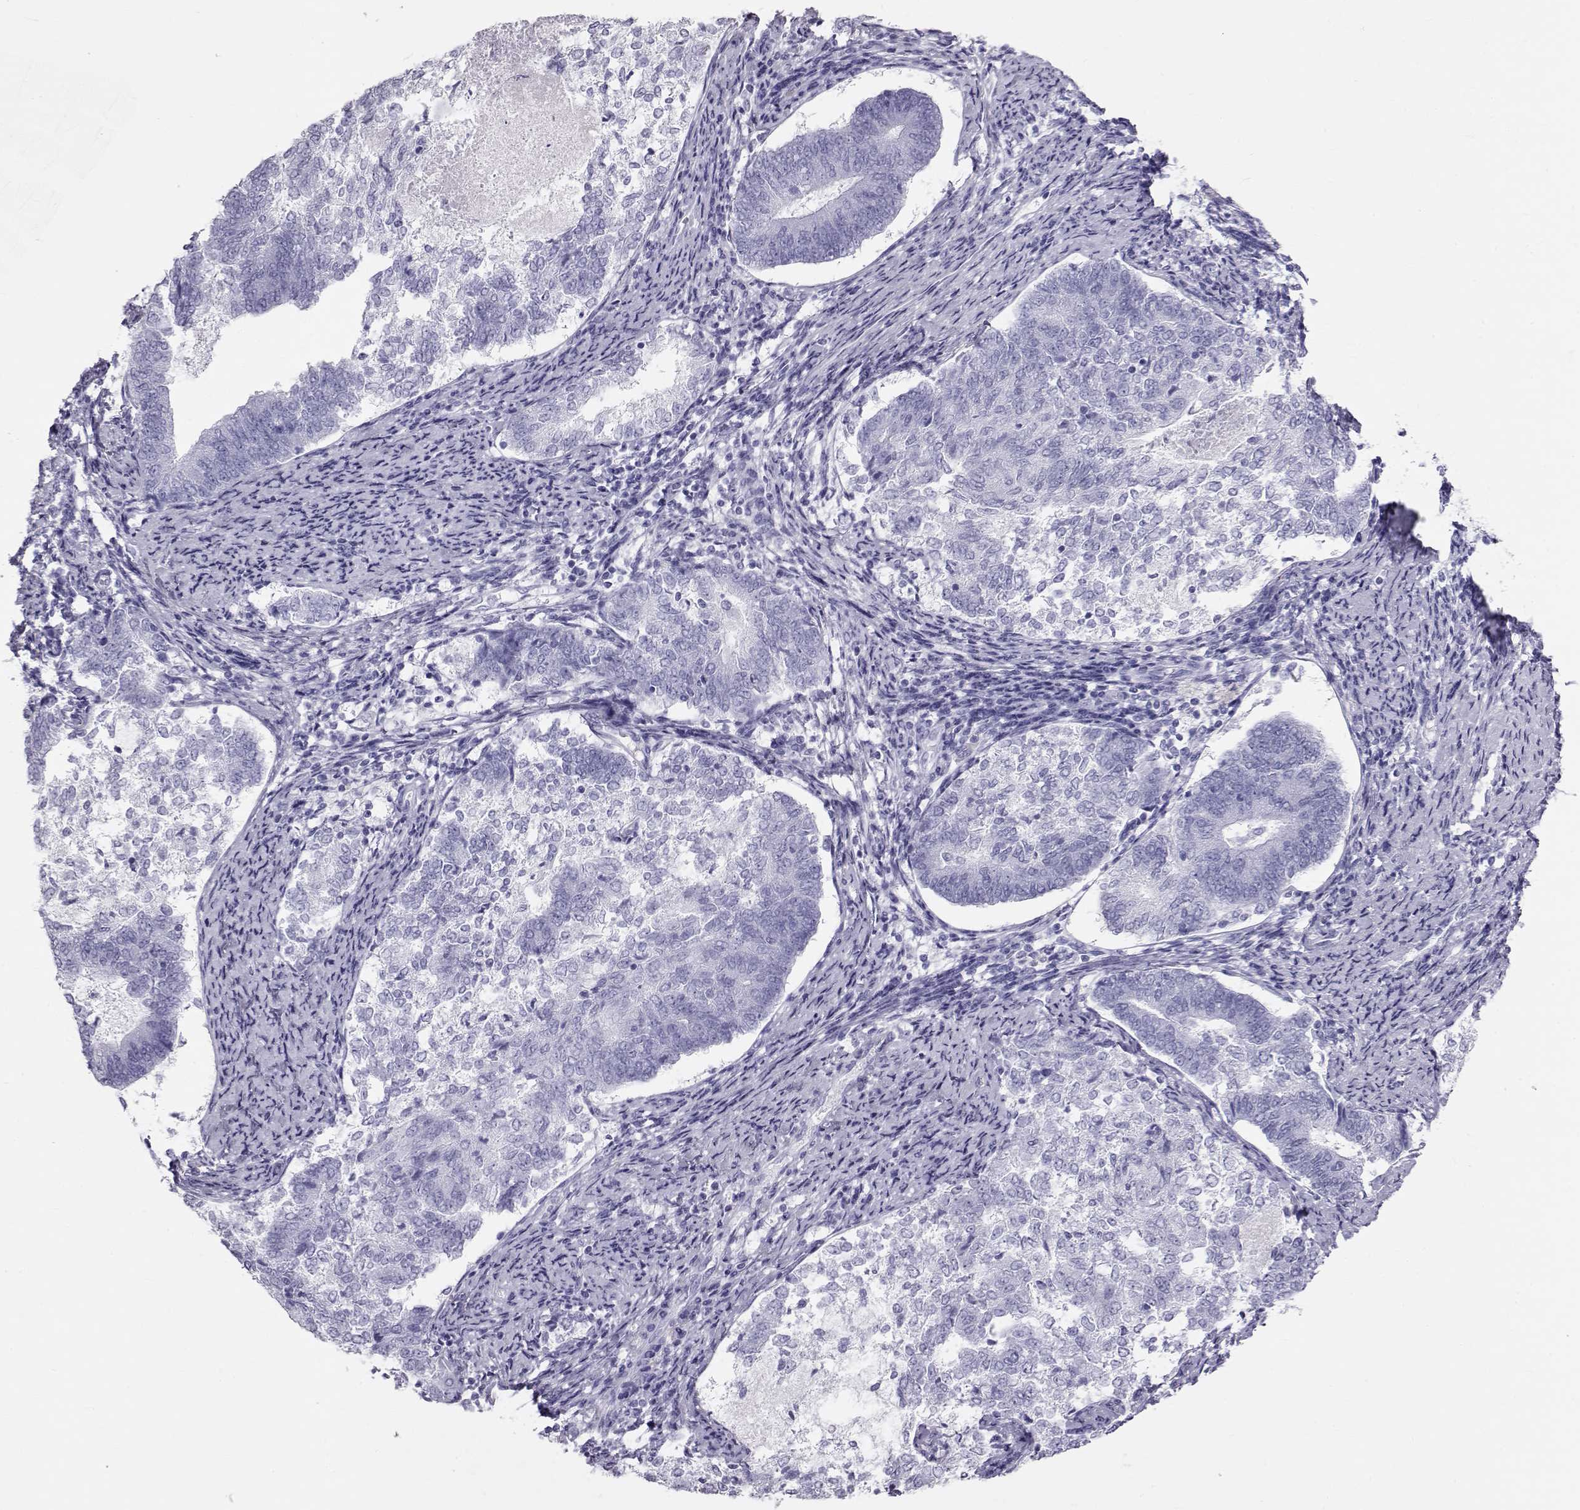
{"staining": {"intensity": "negative", "quantity": "none", "location": "none"}, "tissue": "endometrial cancer", "cell_type": "Tumor cells", "image_type": "cancer", "snomed": [{"axis": "morphology", "description": "Adenocarcinoma, NOS"}, {"axis": "topography", "description": "Endometrium"}], "caption": "Tumor cells show no significant protein expression in endometrial cancer (adenocarcinoma). The staining is performed using DAB (3,3'-diaminobenzidine) brown chromogen with nuclei counter-stained in using hematoxylin.", "gene": "RD3", "patient": {"sex": "female", "age": 65}}